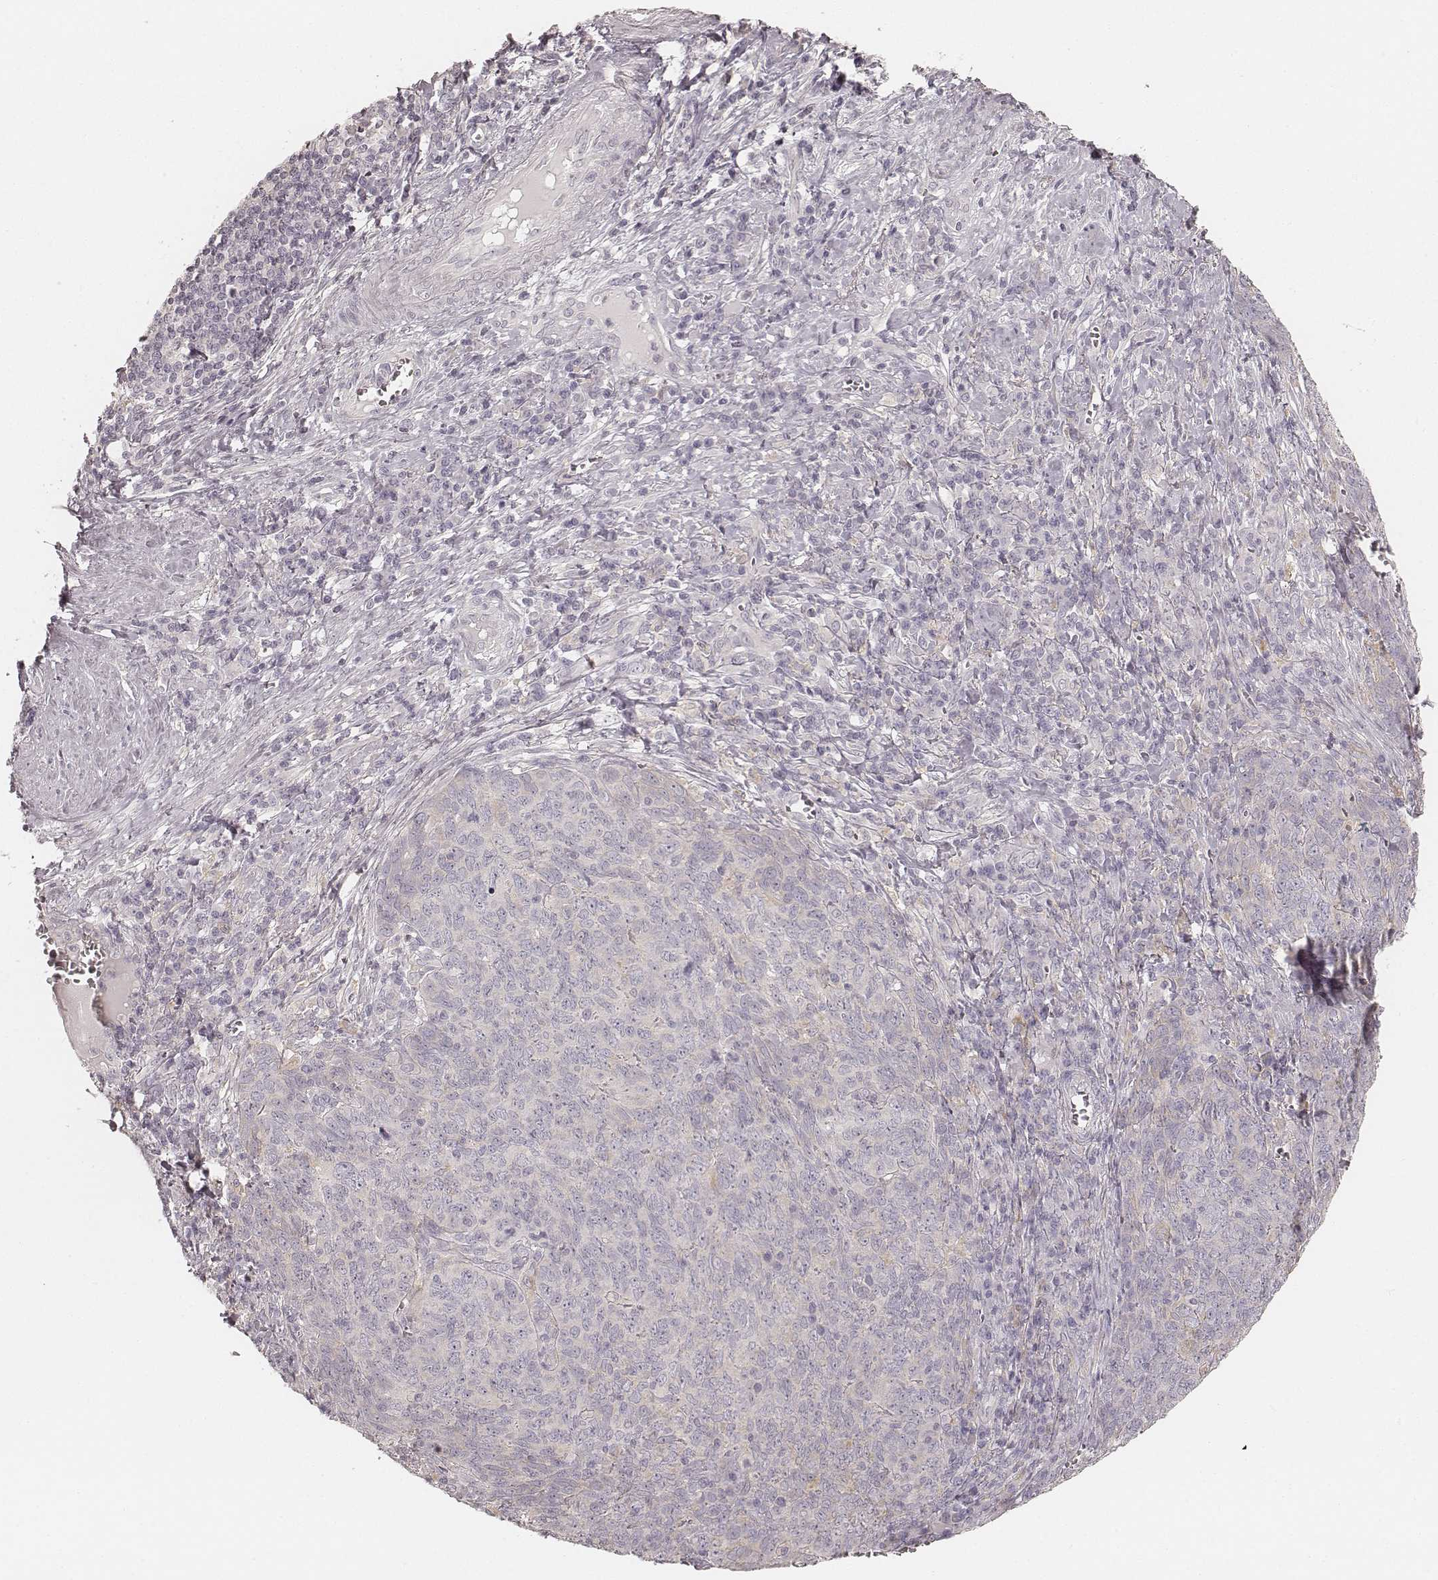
{"staining": {"intensity": "negative", "quantity": "none", "location": "none"}, "tissue": "skin cancer", "cell_type": "Tumor cells", "image_type": "cancer", "snomed": [{"axis": "morphology", "description": "Squamous cell carcinoma, NOS"}, {"axis": "topography", "description": "Skin"}, {"axis": "topography", "description": "Anal"}], "caption": "Tumor cells show no significant protein staining in skin cancer (squamous cell carcinoma).", "gene": "FMNL2", "patient": {"sex": "female", "age": 51}}